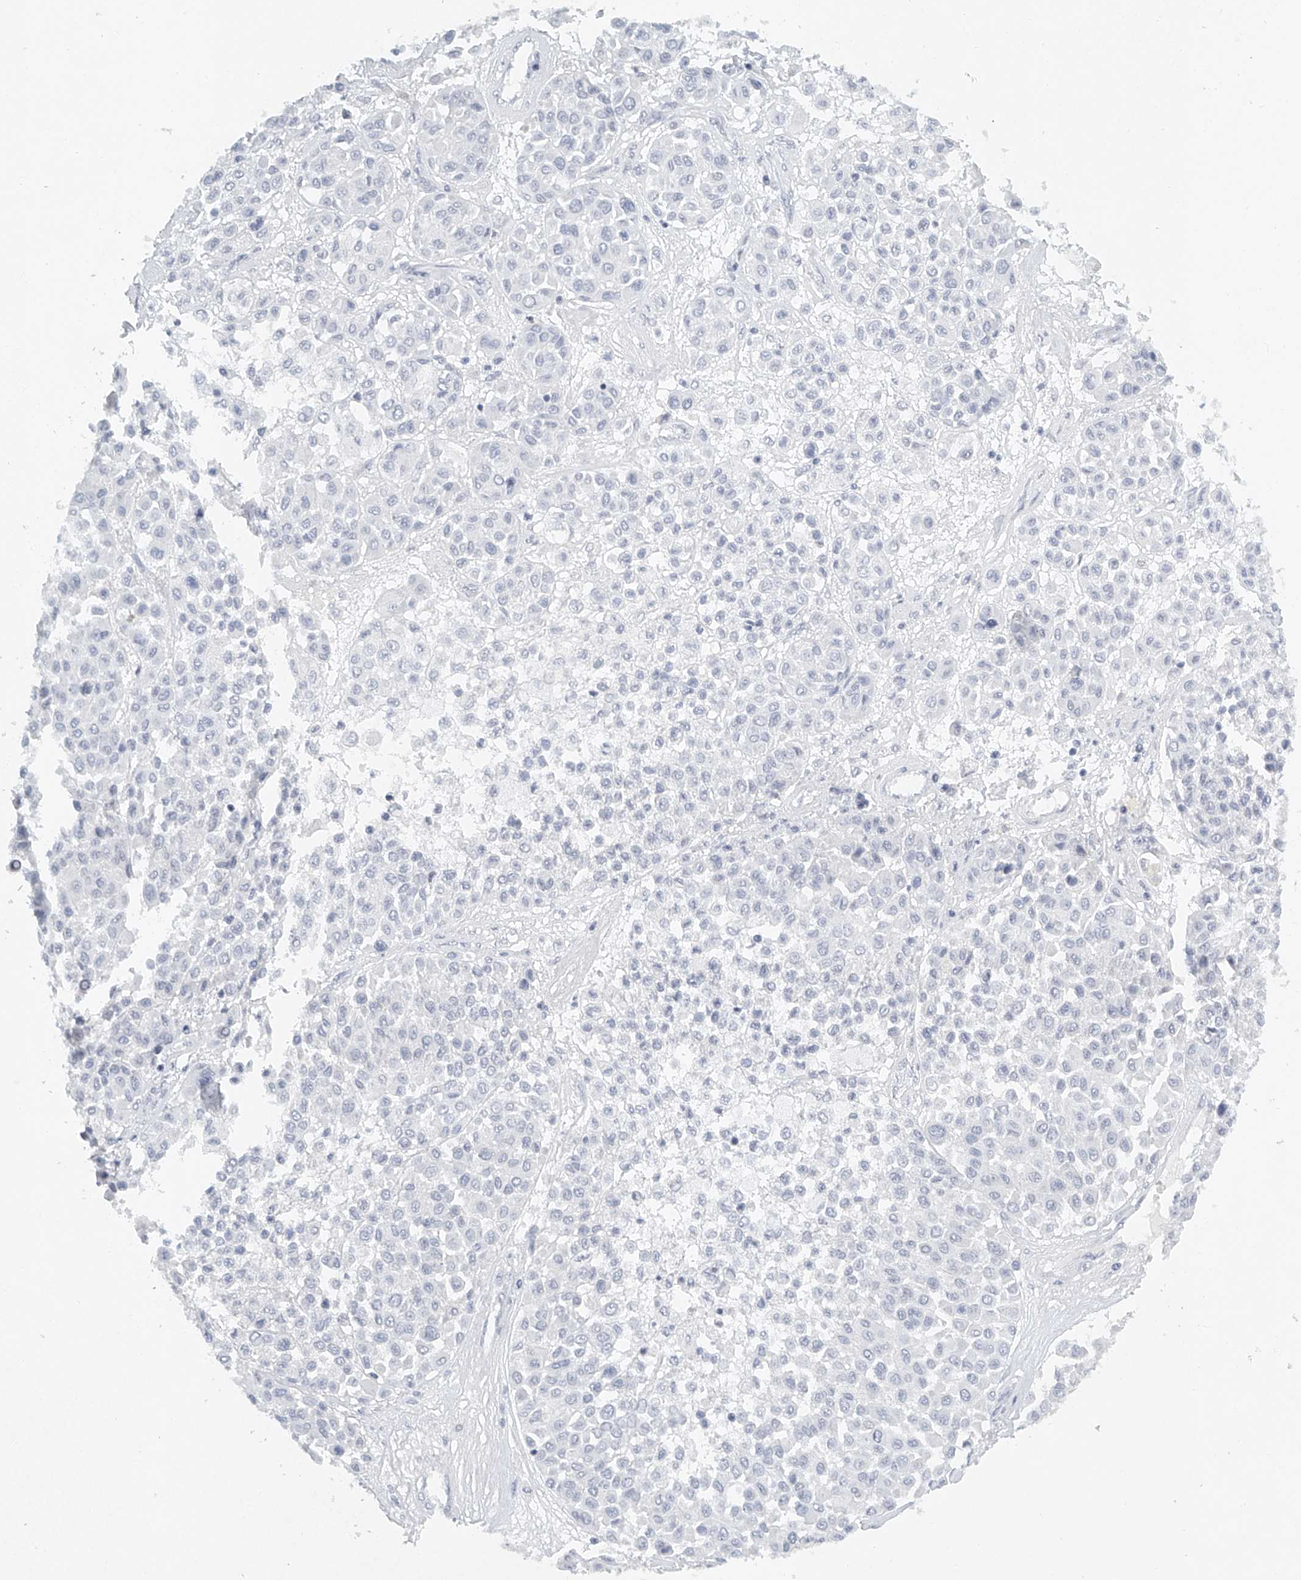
{"staining": {"intensity": "negative", "quantity": "none", "location": "none"}, "tissue": "melanoma", "cell_type": "Tumor cells", "image_type": "cancer", "snomed": [{"axis": "morphology", "description": "Malignant melanoma, Metastatic site"}, {"axis": "topography", "description": "Soft tissue"}], "caption": "Immunohistochemistry image of neoplastic tissue: human melanoma stained with DAB (3,3'-diaminobenzidine) reveals no significant protein expression in tumor cells.", "gene": "FAT2", "patient": {"sex": "male", "age": 41}}